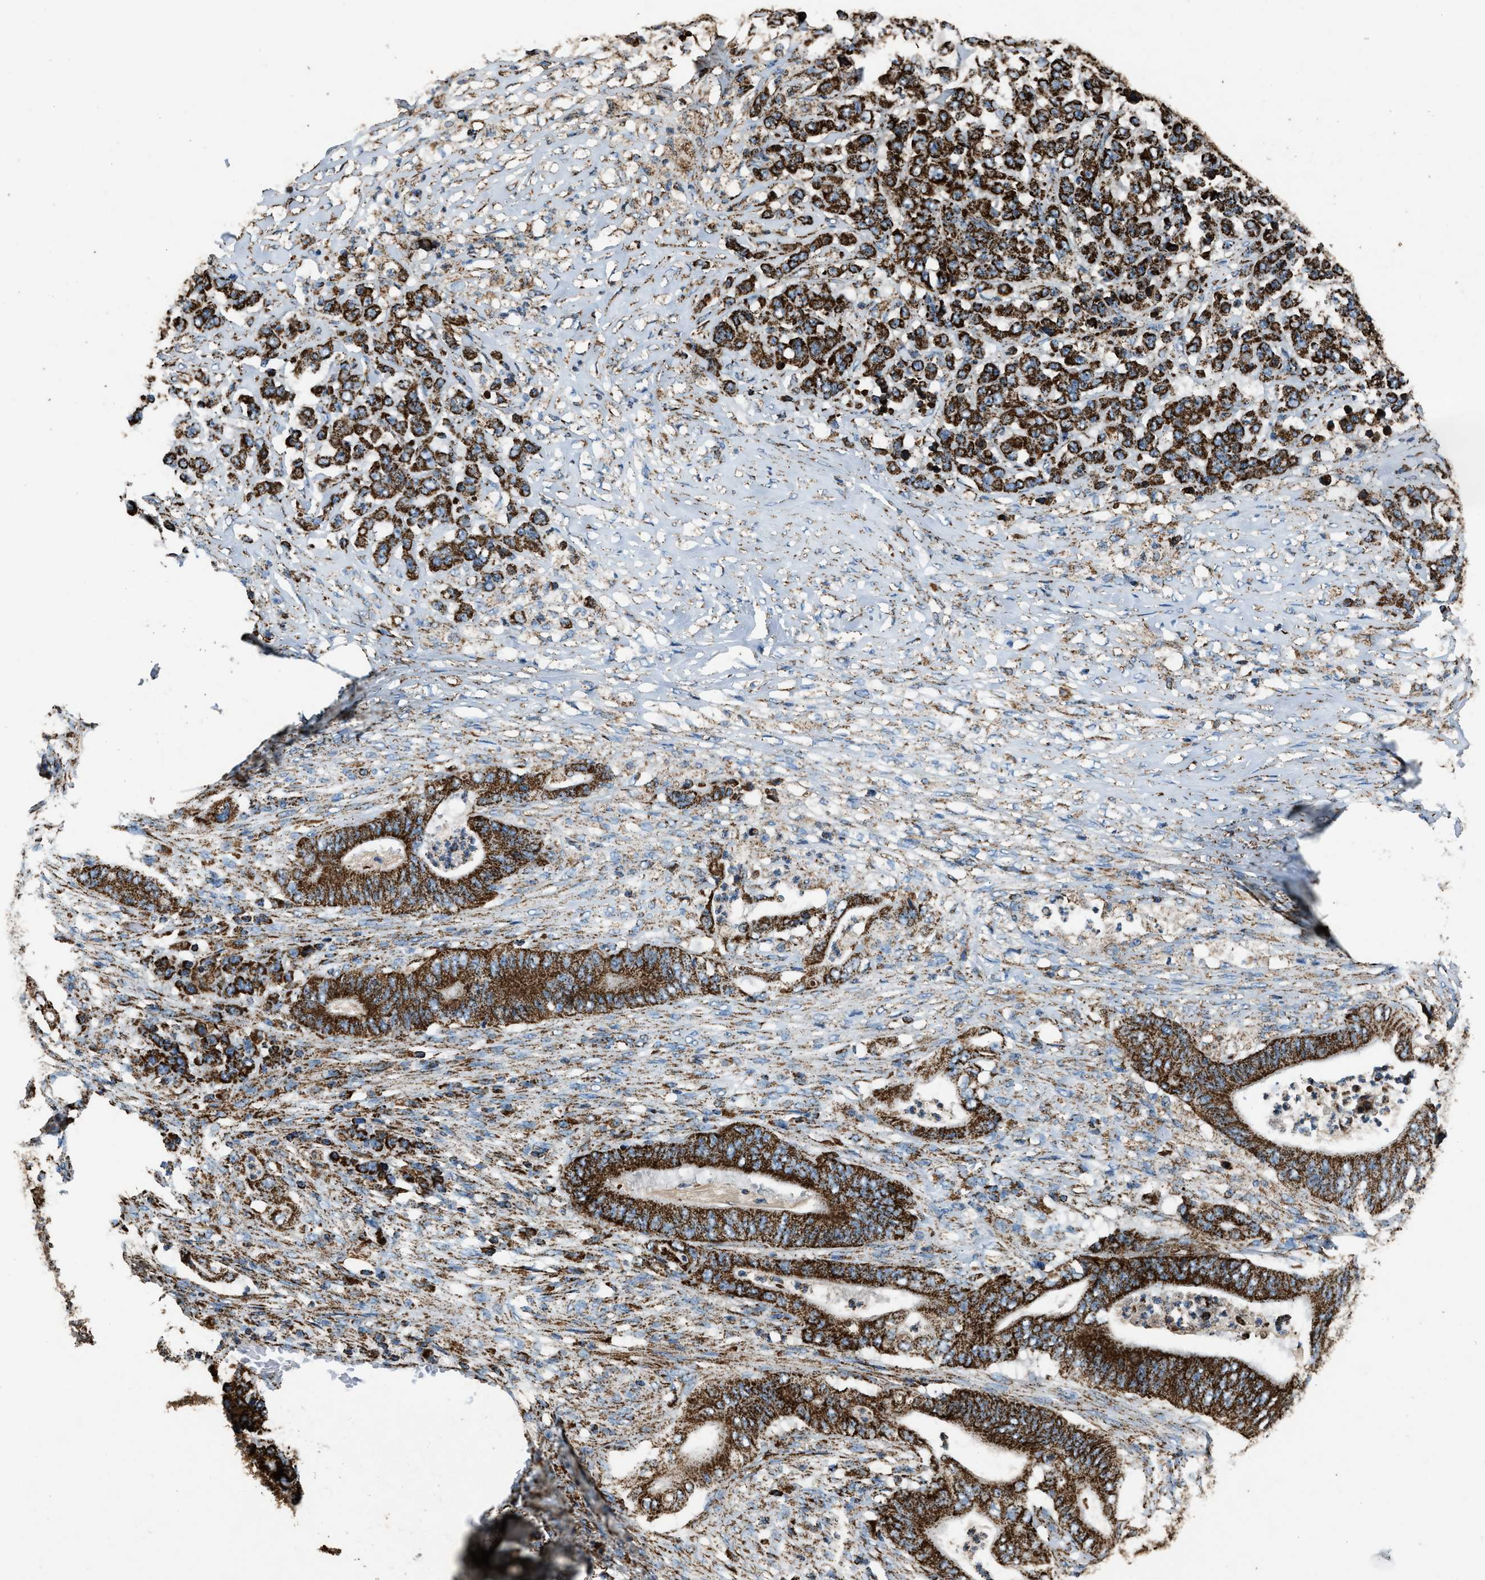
{"staining": {"intensity": "strong", "quantity": ">75%", "location": "cytoplasmic/membranous"}, "tissue": "stomach cancer", "cell_type": "Tumor cells", "image_type": "cancer", "snomed": [{"axis": "morphology", "description": "Adenocarcinoma, NOS"}, {"axis": "topography", "description": "Stomach"}], "caption": "A histopathology image of stomach adenocarcinoma stained for a protein demonstrates strong cytoplasmic/membranous brown staining in tumor cells.", "gene": "MDH2", "patient": {"sex": "female", "age": 73}}